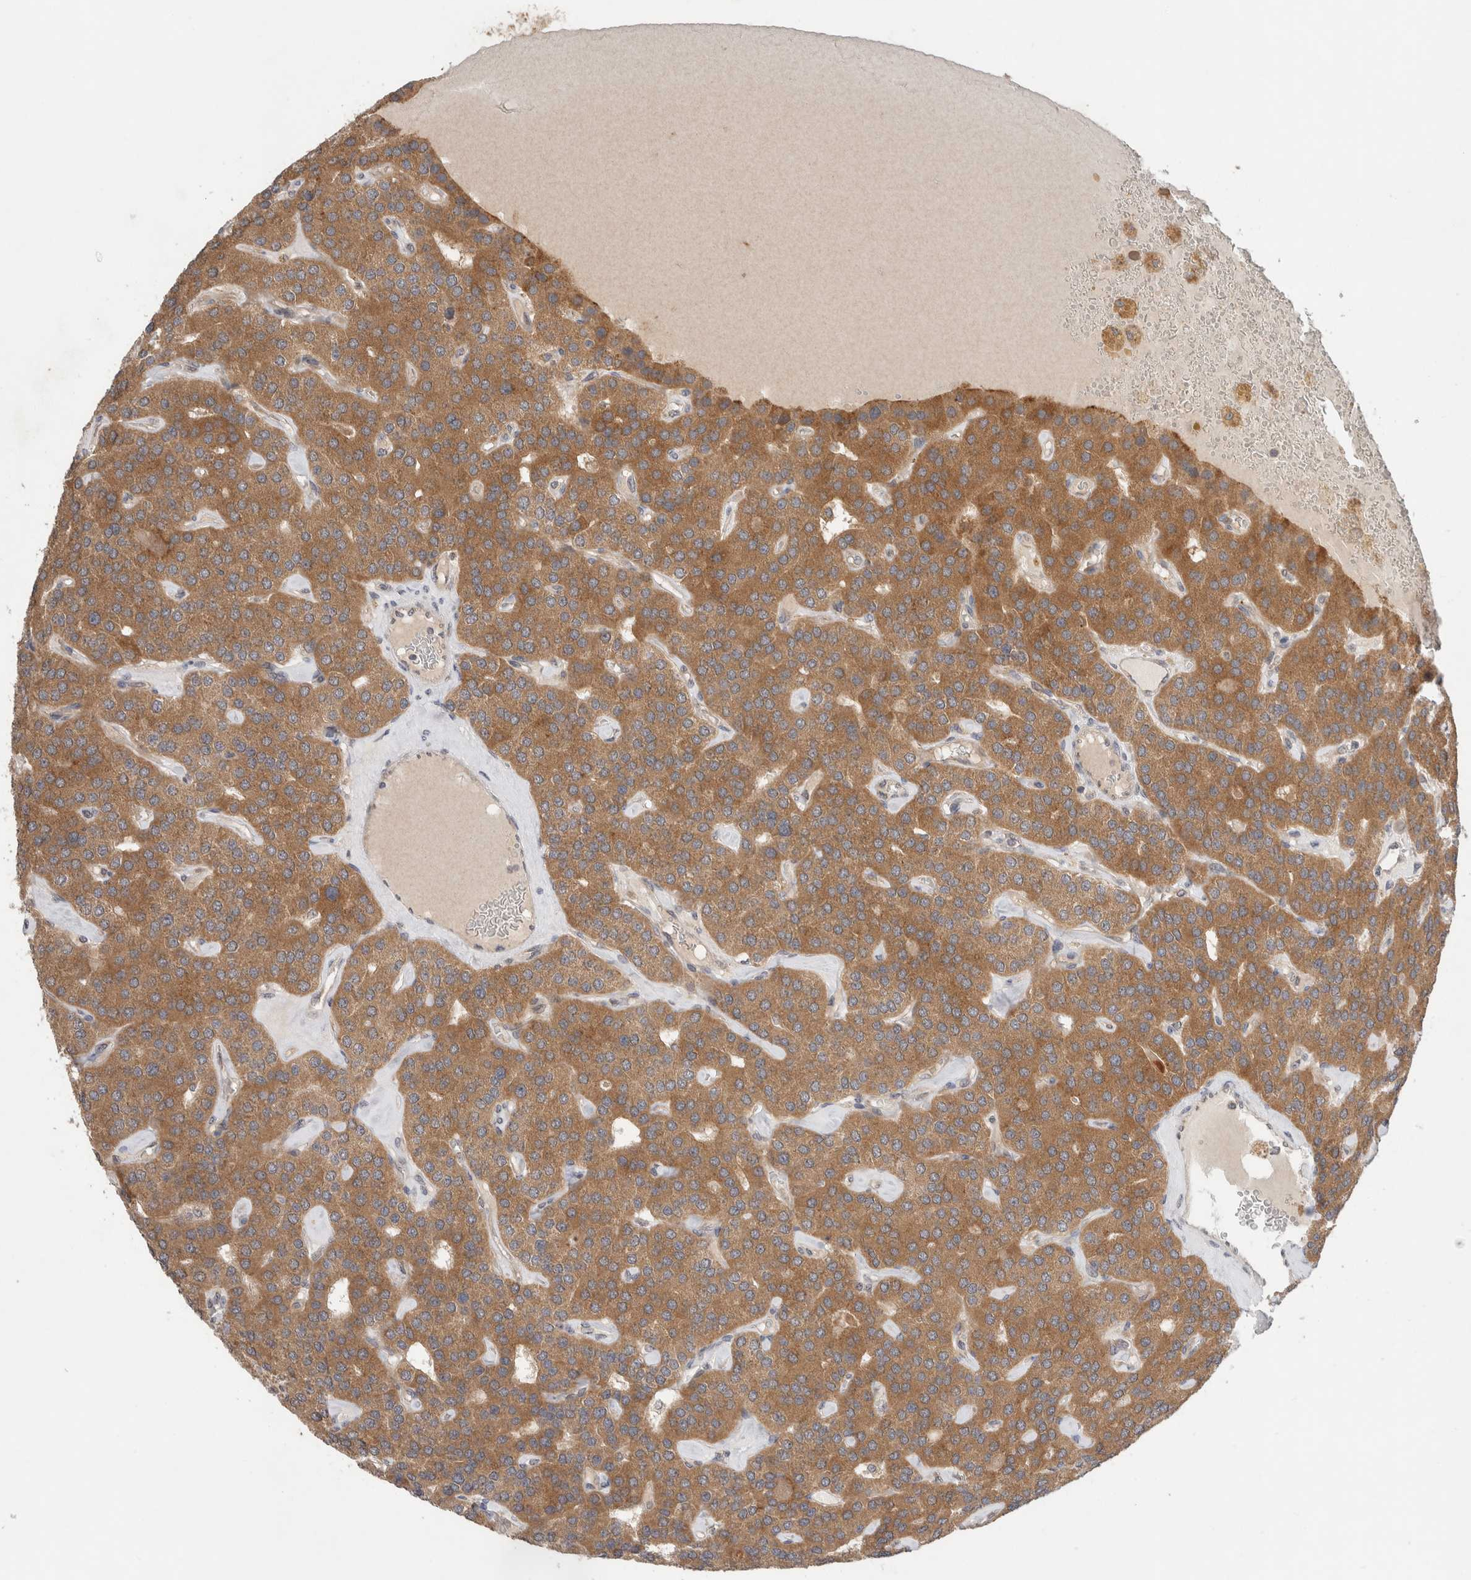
{"staining": {"intensity": "moderate", "quantity": ">75%", "location": "cytoplasmic/membranous"}, "tissue": "parathyroid gland", "cell_type": "Glandular cells", "image_type": "normal", "snomed": [{"axis": "morphology", "description": "Normal tissue, NOS"}, {"axis": "morphology", "description": "Adenoma, NOS"}, {"axis": "topography", "description": "Parathyroid gland"}], "caption": "Immunohistochemistry (IHC) (DAB (3,3'-diaminobenzidine)) staining of unremarkable parathyroid gland shows moderate cytoplasmic/membranous protein staining in about >75% of glandular cells.", "gene": "SGK1", "patient": {"sex": "female", "age": 86}}